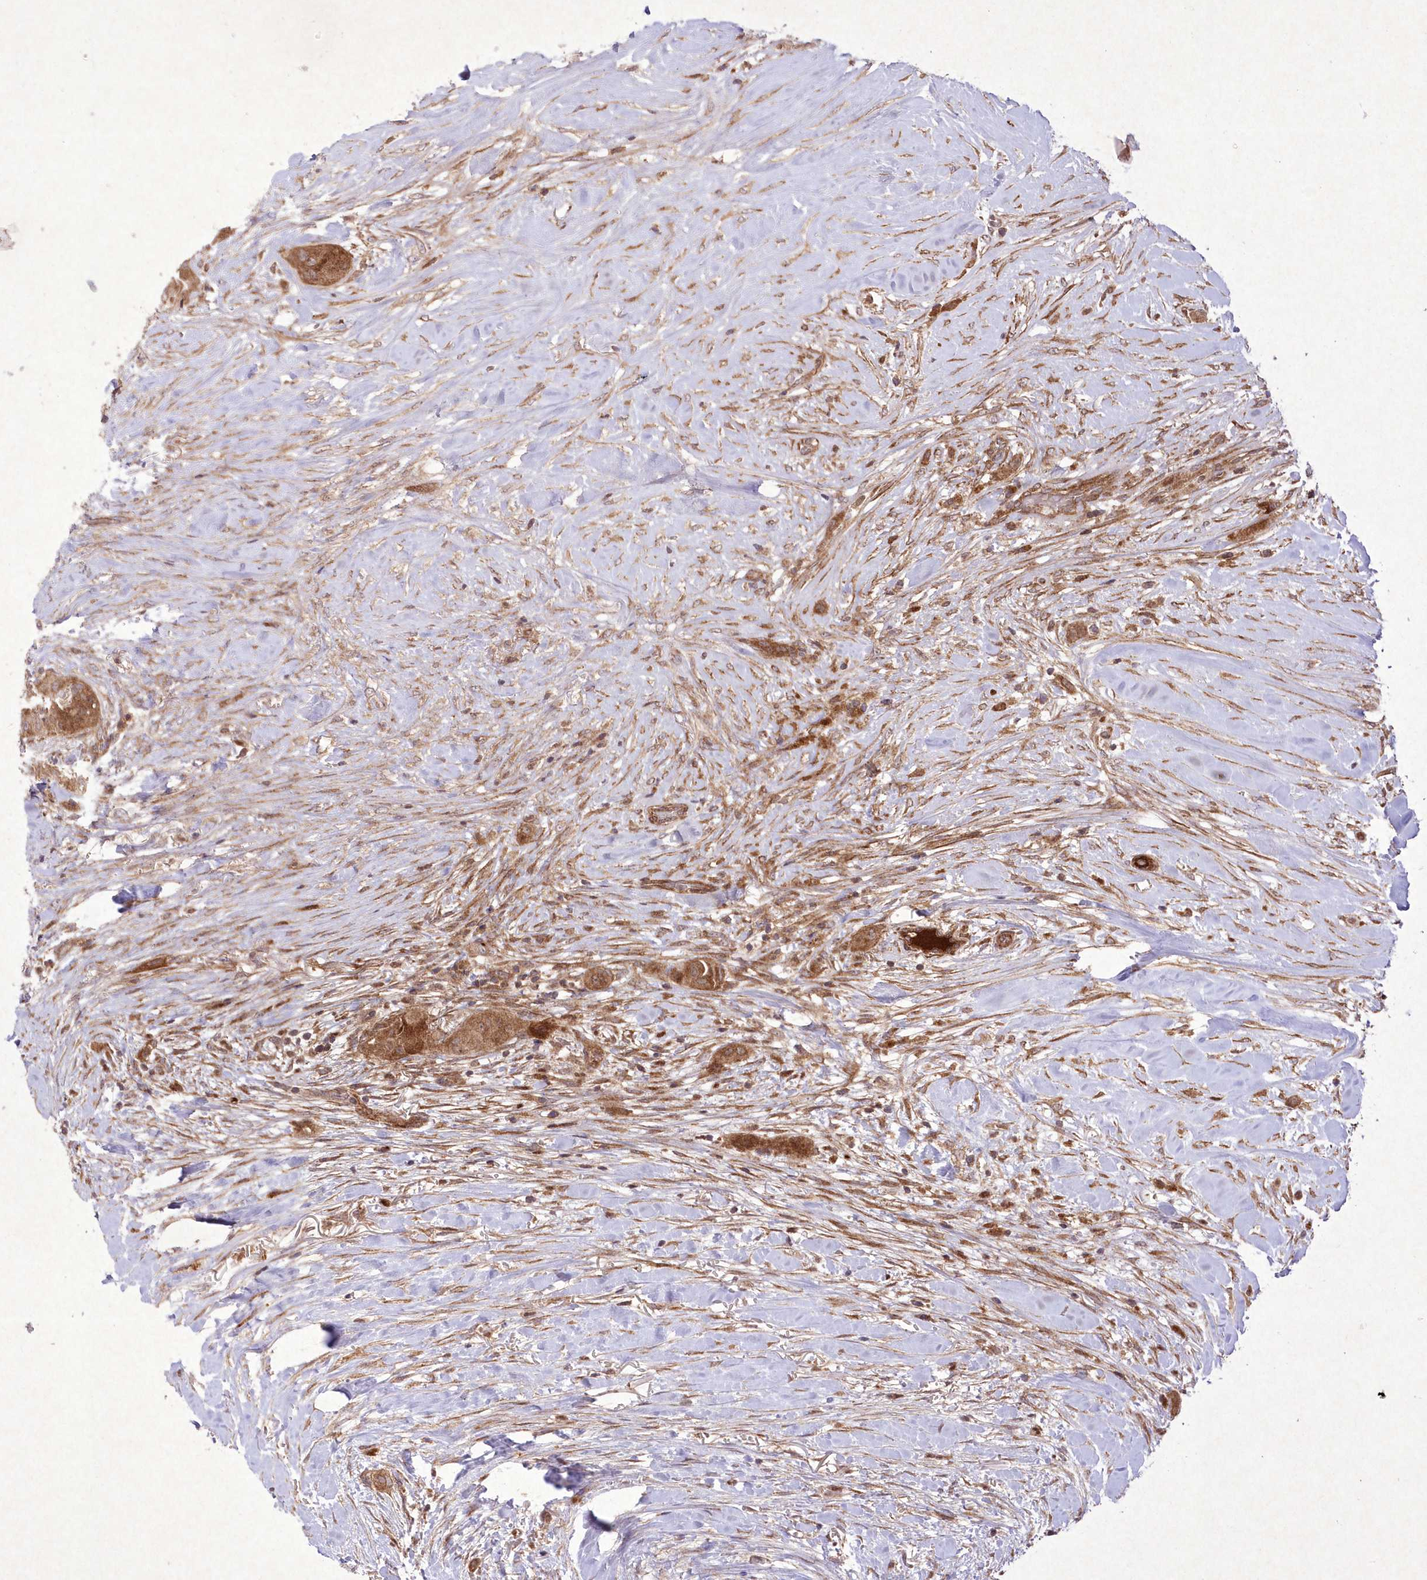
{"staining": {"intensity": "moderate", "quantity": ">75%", "location": "cytoplasmic/membranous"}, "tissue": "thyroid cancer", "cell_type": "Tumor cells", "image_type": "cancer", "snomed": [{"axis": "morphology", "description": "Papillary adenocarcinoma, NOS"}, {"axis": "topography", "description": "Thyroid gland"}], "caption": "Brown immunohistochemical staining in human thyroid cancer exhibits moderate cytoplasmic/membranous staining in about >75% of tumor cells. The staining is performed using DAB (3,3'-diaminobenzidine) brown chromogen to label protein expression. The nuclei are counter-stained blue using hematoxylin.", "gene": "APOM", "patient": {"sex": "female", "age": 59}}